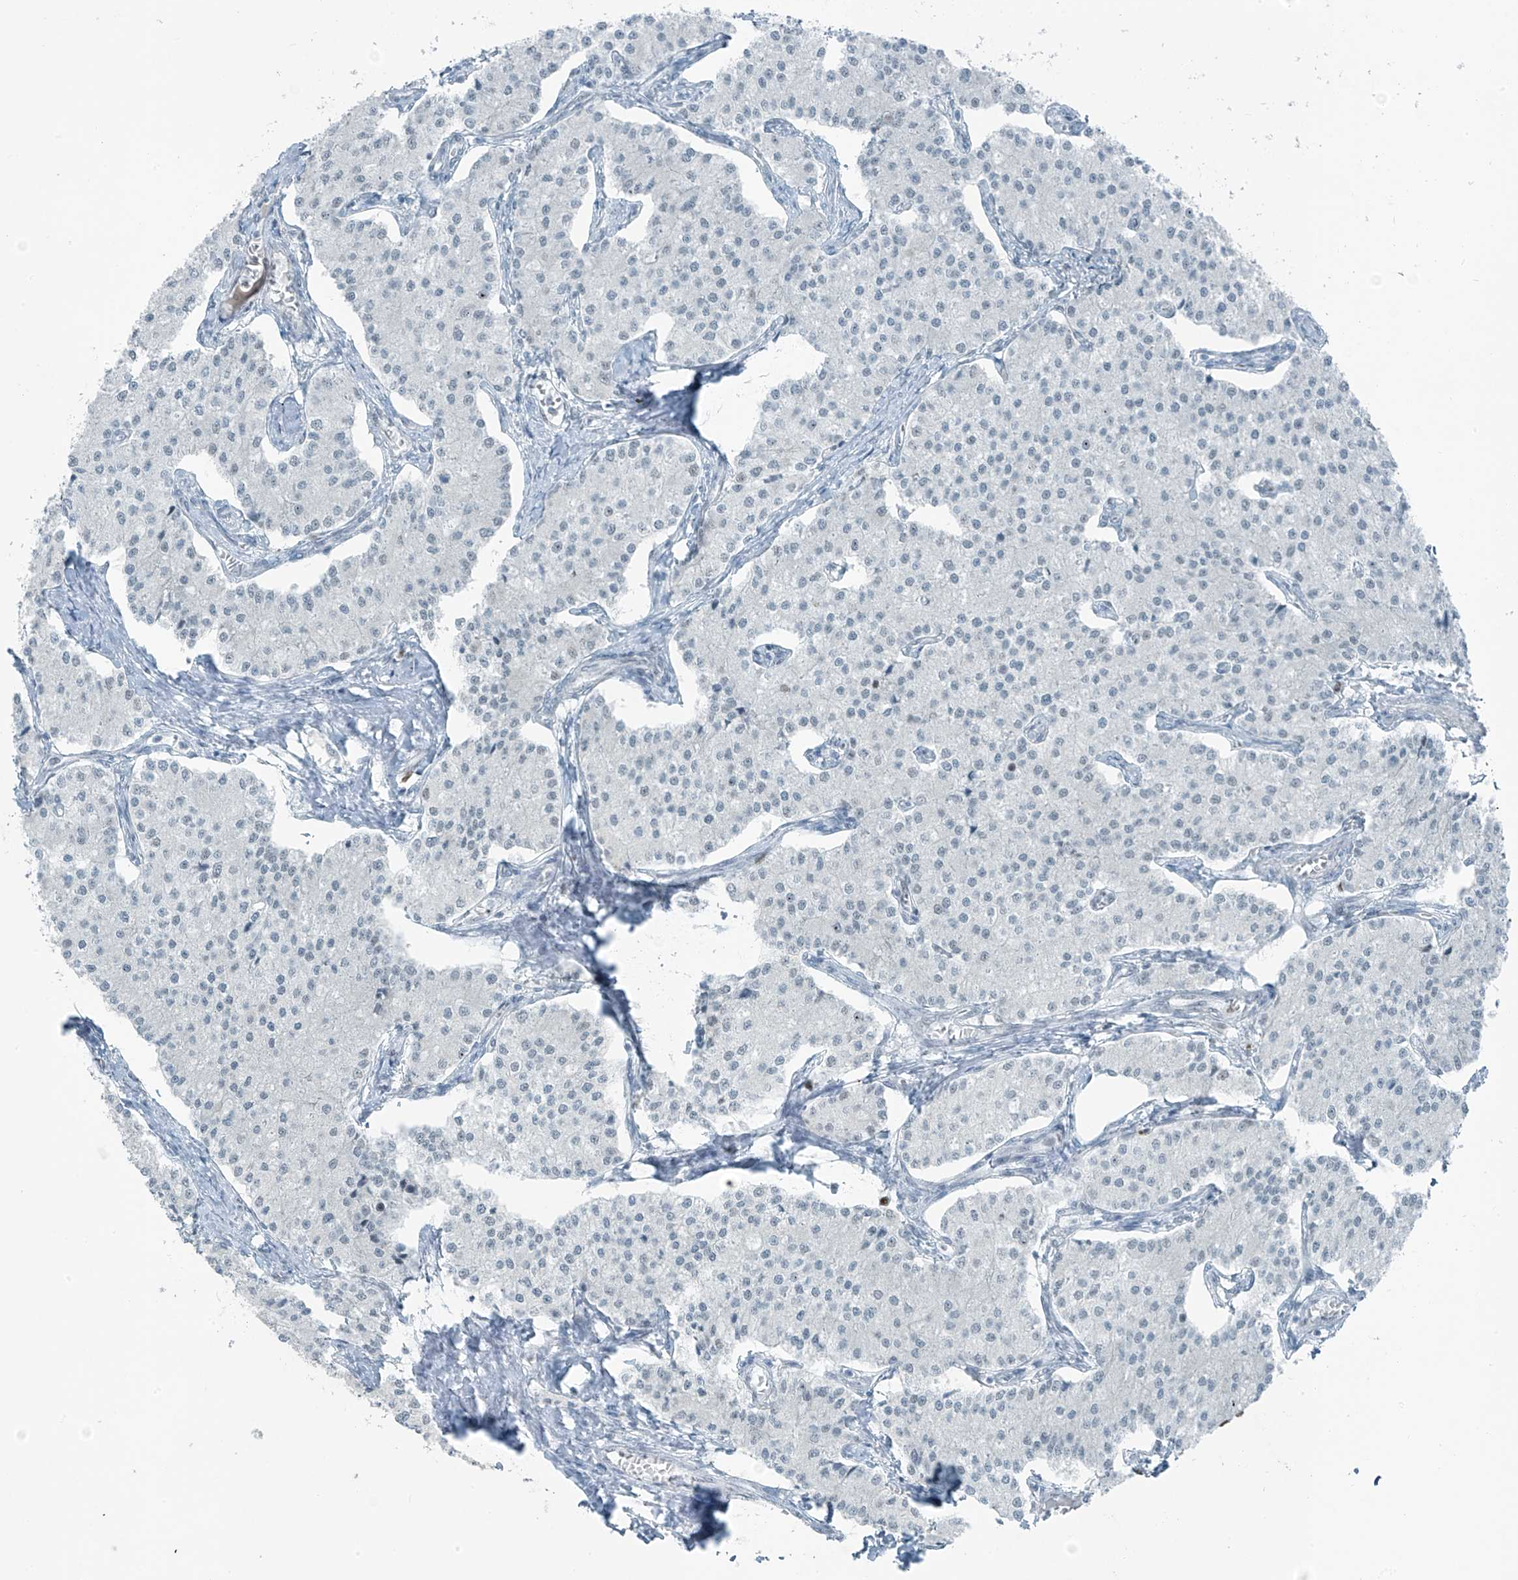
{"staining": {"intensity": "negative", "quantity": "none", "location": "none"}, "tissue": "carcinoid", "cell_type": "Tumor cells", "image_type": "cancer", "snomed": [{"axis": "morphology", "description": "Carcinoid, malignant, NOS"}, {"axis": "topography", "description": "Colon"}], "caption": "This is an immunohistochemistry (IHC) micrograph of human malignant carcinoid. There is no staining in tumor cells.", "gene": "WRNIP1", "patient": {"sex": "female", "age": 52}}